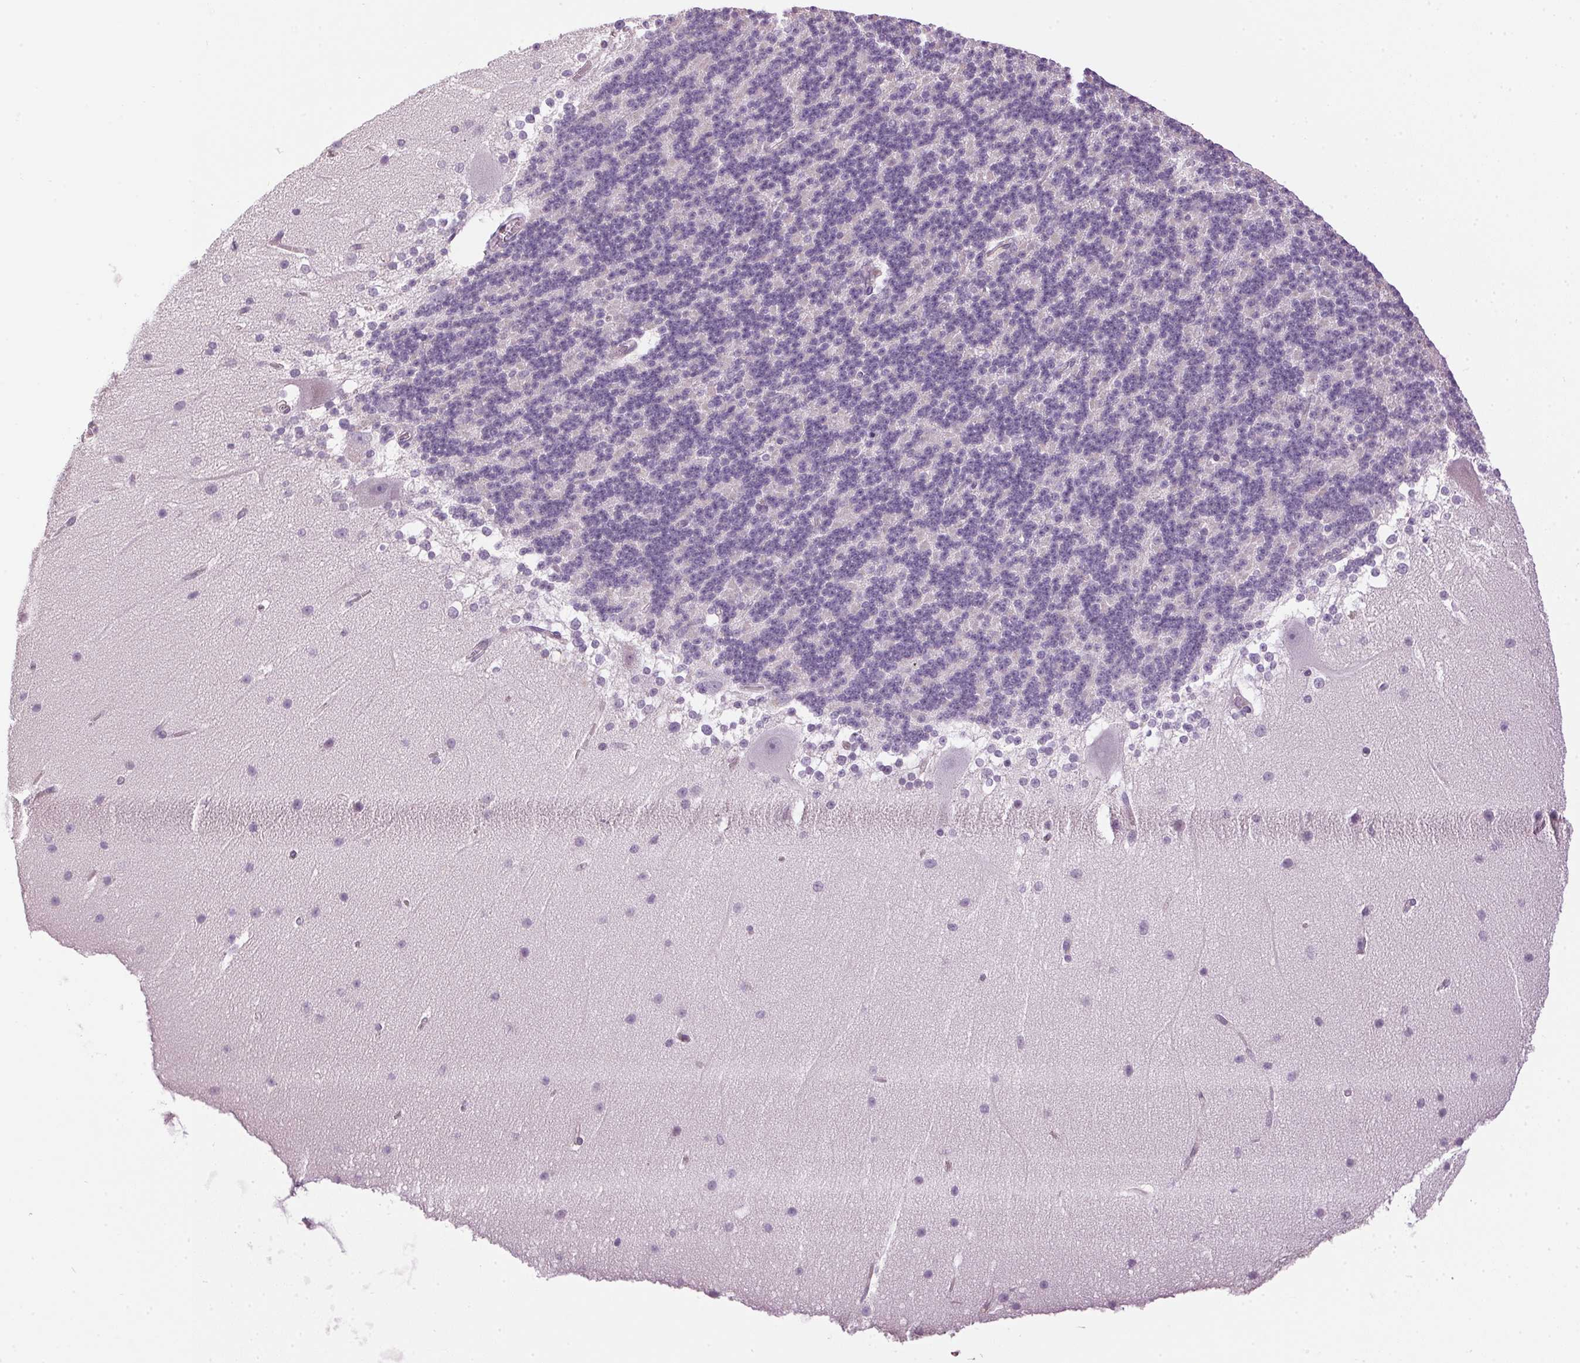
{"staining": {"intensity": "negative", "quantity": "none", "location": "none"}, "tissue": "cerebellum", "cell_type": "Cells in granular layer", "image_type": "normal", "snomed": [{"axis": "morphology", "description": "Normal tissue, NOS"}, {"axis": "topography", "description": "Cerebellum"}], "caption": "This is an immunohistochemistry image of unremarkable human cerebellum. There is no expression in cells in granular layer.", "gene": "GOLPH3", "patient": {"sex": "female", "age": 19}}